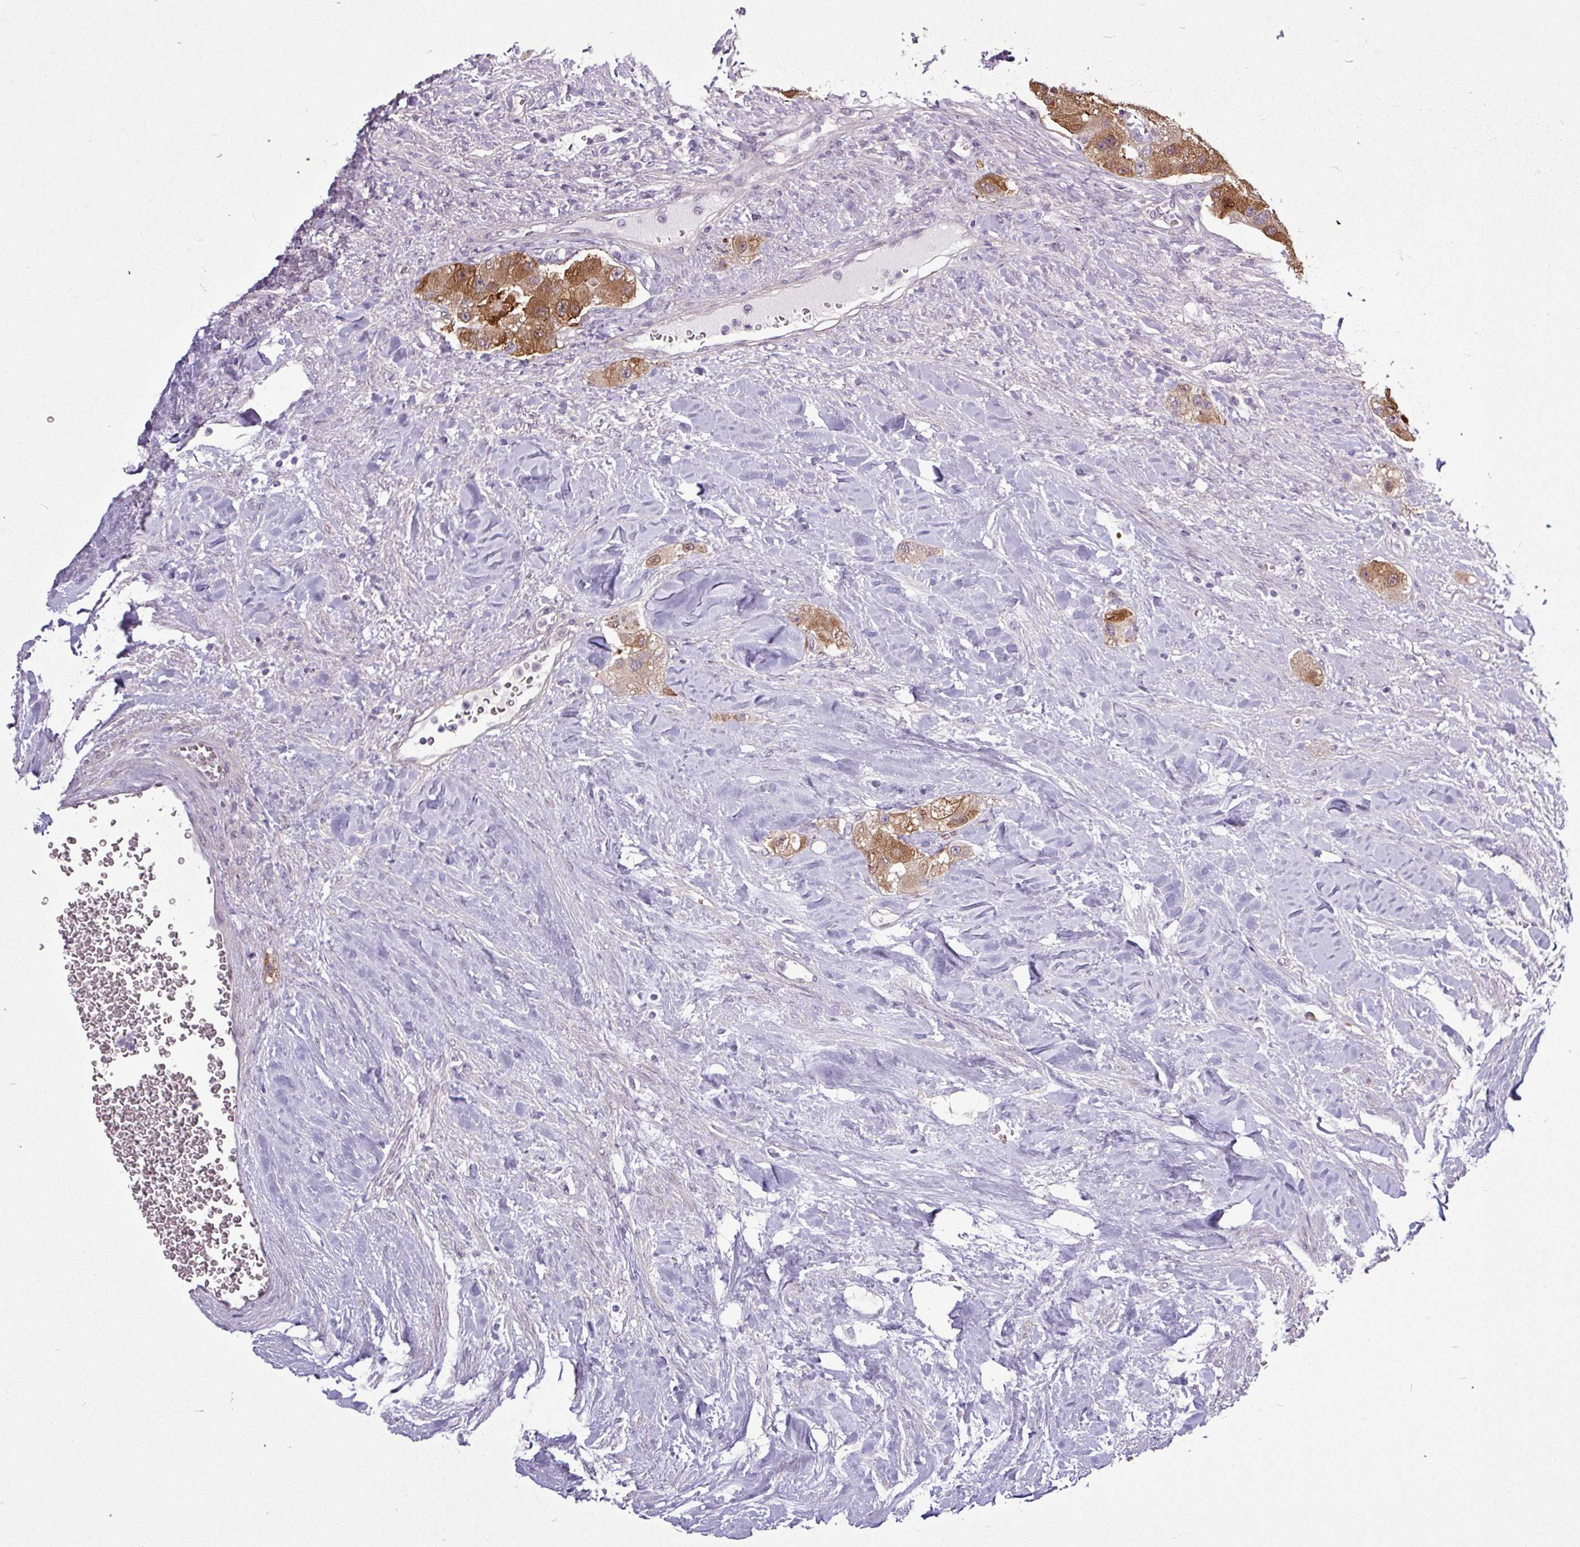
{"staining": {"intensity": "strong", "quantity": ">75%", "location": "cytoplasmic/membranous"}, "tissue": "carcinoid", "cell_type": "Tumor cells", "image_type": "cancer", "snomed": [{"axis": "morphology", "description": "Carcinoid, malignant, NOS"}, {"axis": "topography", "description": "Pancreas"}], "caption": "Approximately >75% of tumor cells in human carcinoid (malignant) display strong cytoplasmic/membranous protein expression as visualized by brown immunohistochemical staining.", "gene": "ZNF217", "patient": {"sex": "male", "age": 41}}